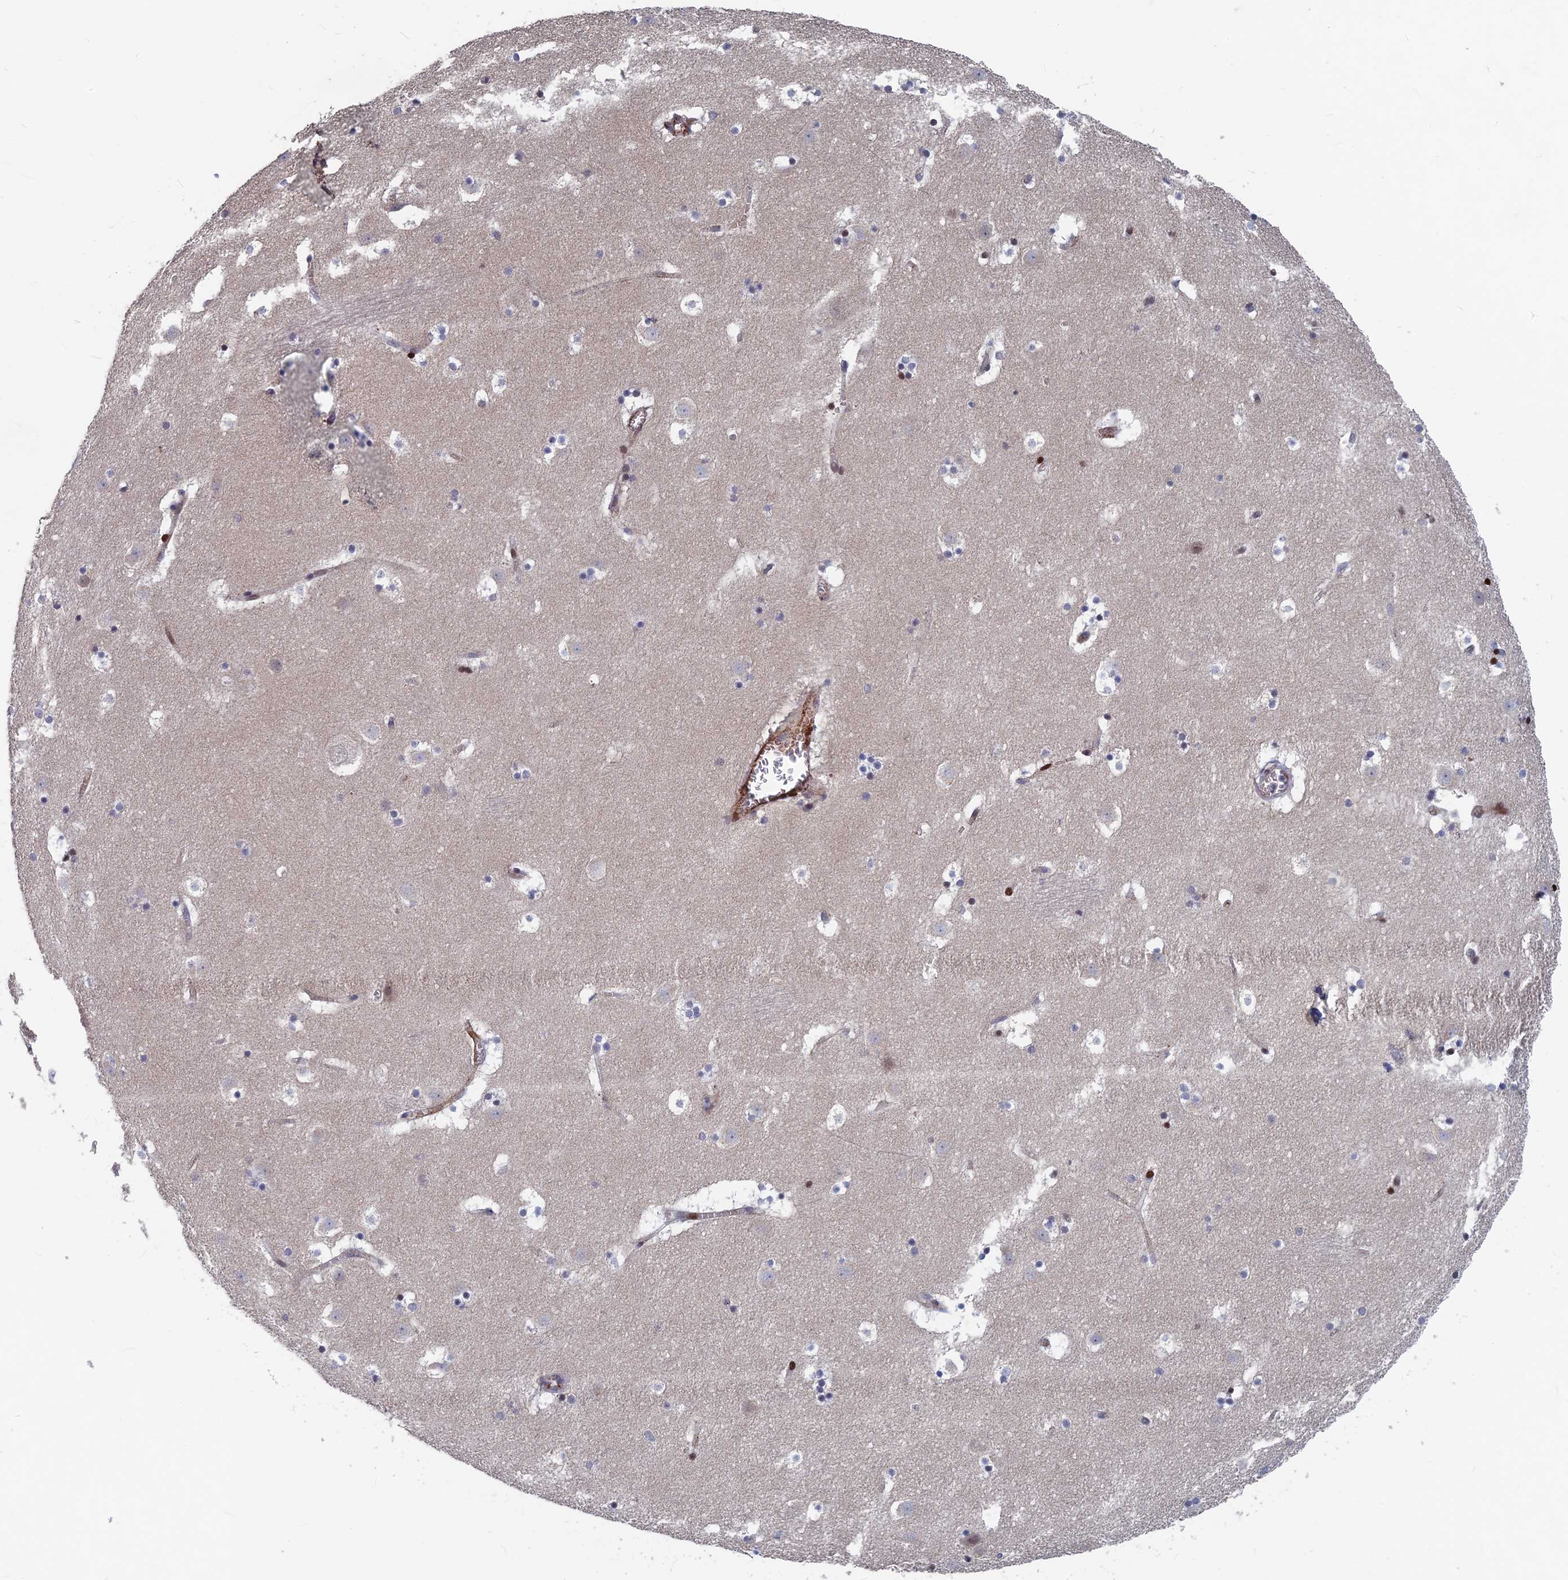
{"staining": {"intensity": "negative", "quantity": "none", "location": "none"}, "tissue": "caudate", "cell_type": "Glial cells", "image_type": "normal", "snomed": [{"axis": "morphology", "description": "Normal tissue, NOS"}, {"axis": "topography", "description": "Lateral ventricle wall"}], "caption": "Immunohistochemistry histopathology image of unremarkable caudate stained for a protein (brown), which shows no positivity in glial cells.", "gene": "SH3D21", "patient": {"sex": "male", "age": 45}}